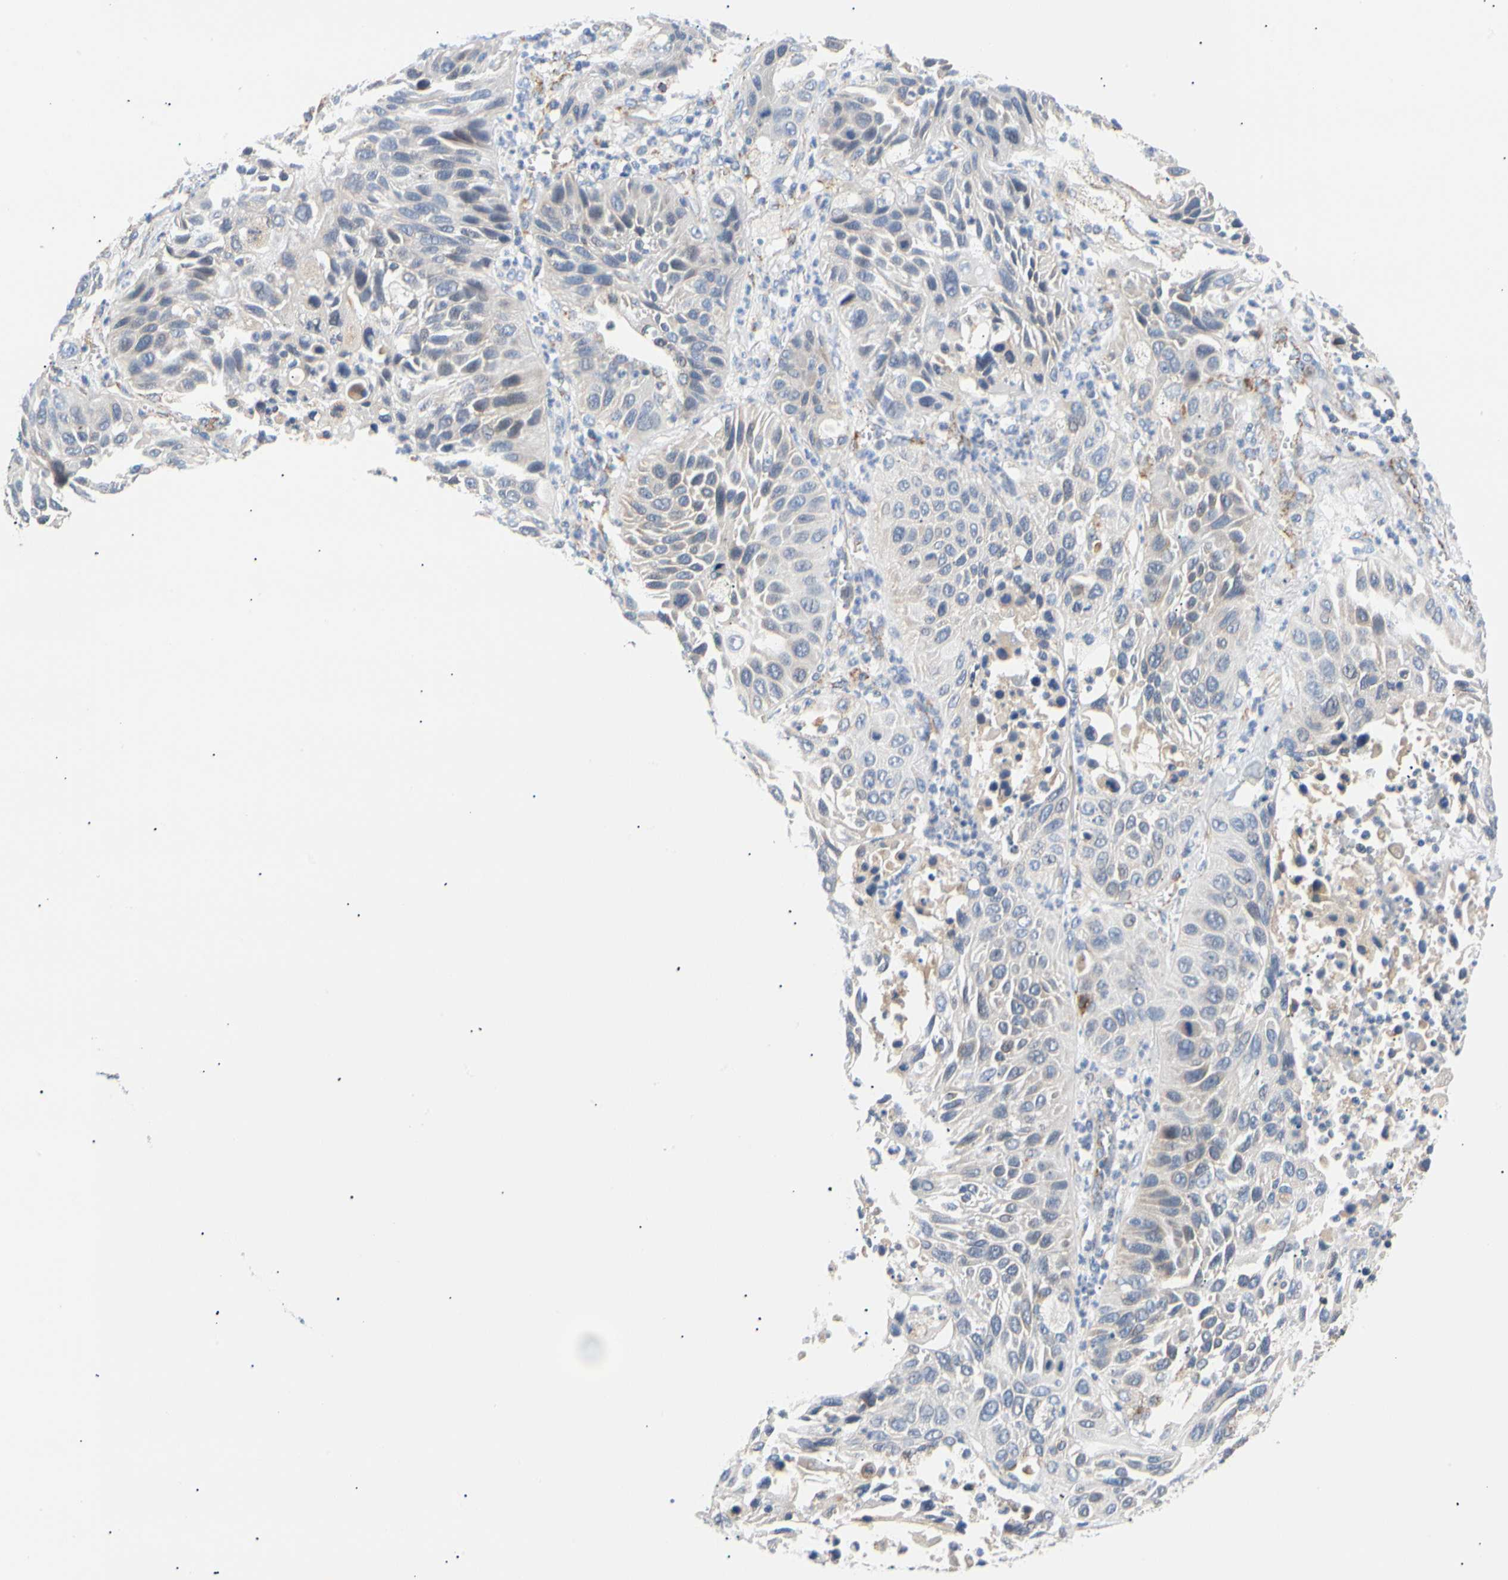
{"staining": {"intensity": "moderate", "quantity": "<25%", "location": "cytoplasmic/membranous"}, "tissue": "lung cancer", "cell_type": "Tumor cells", "image_type": "cancer", "snomed": [{"axis": "morphology", "description": "Squamous cell carcinoma, NOS"}, {"axis": "topography", "description": "Lung"}], "caption": "Moderate cytoplasmic/membranous protein staining is seen in about <25% of tumor cells in squamous cell carcinoma (lung).", "gene": "ACAT1", "patient": {"sex": "female", "age": 76}}